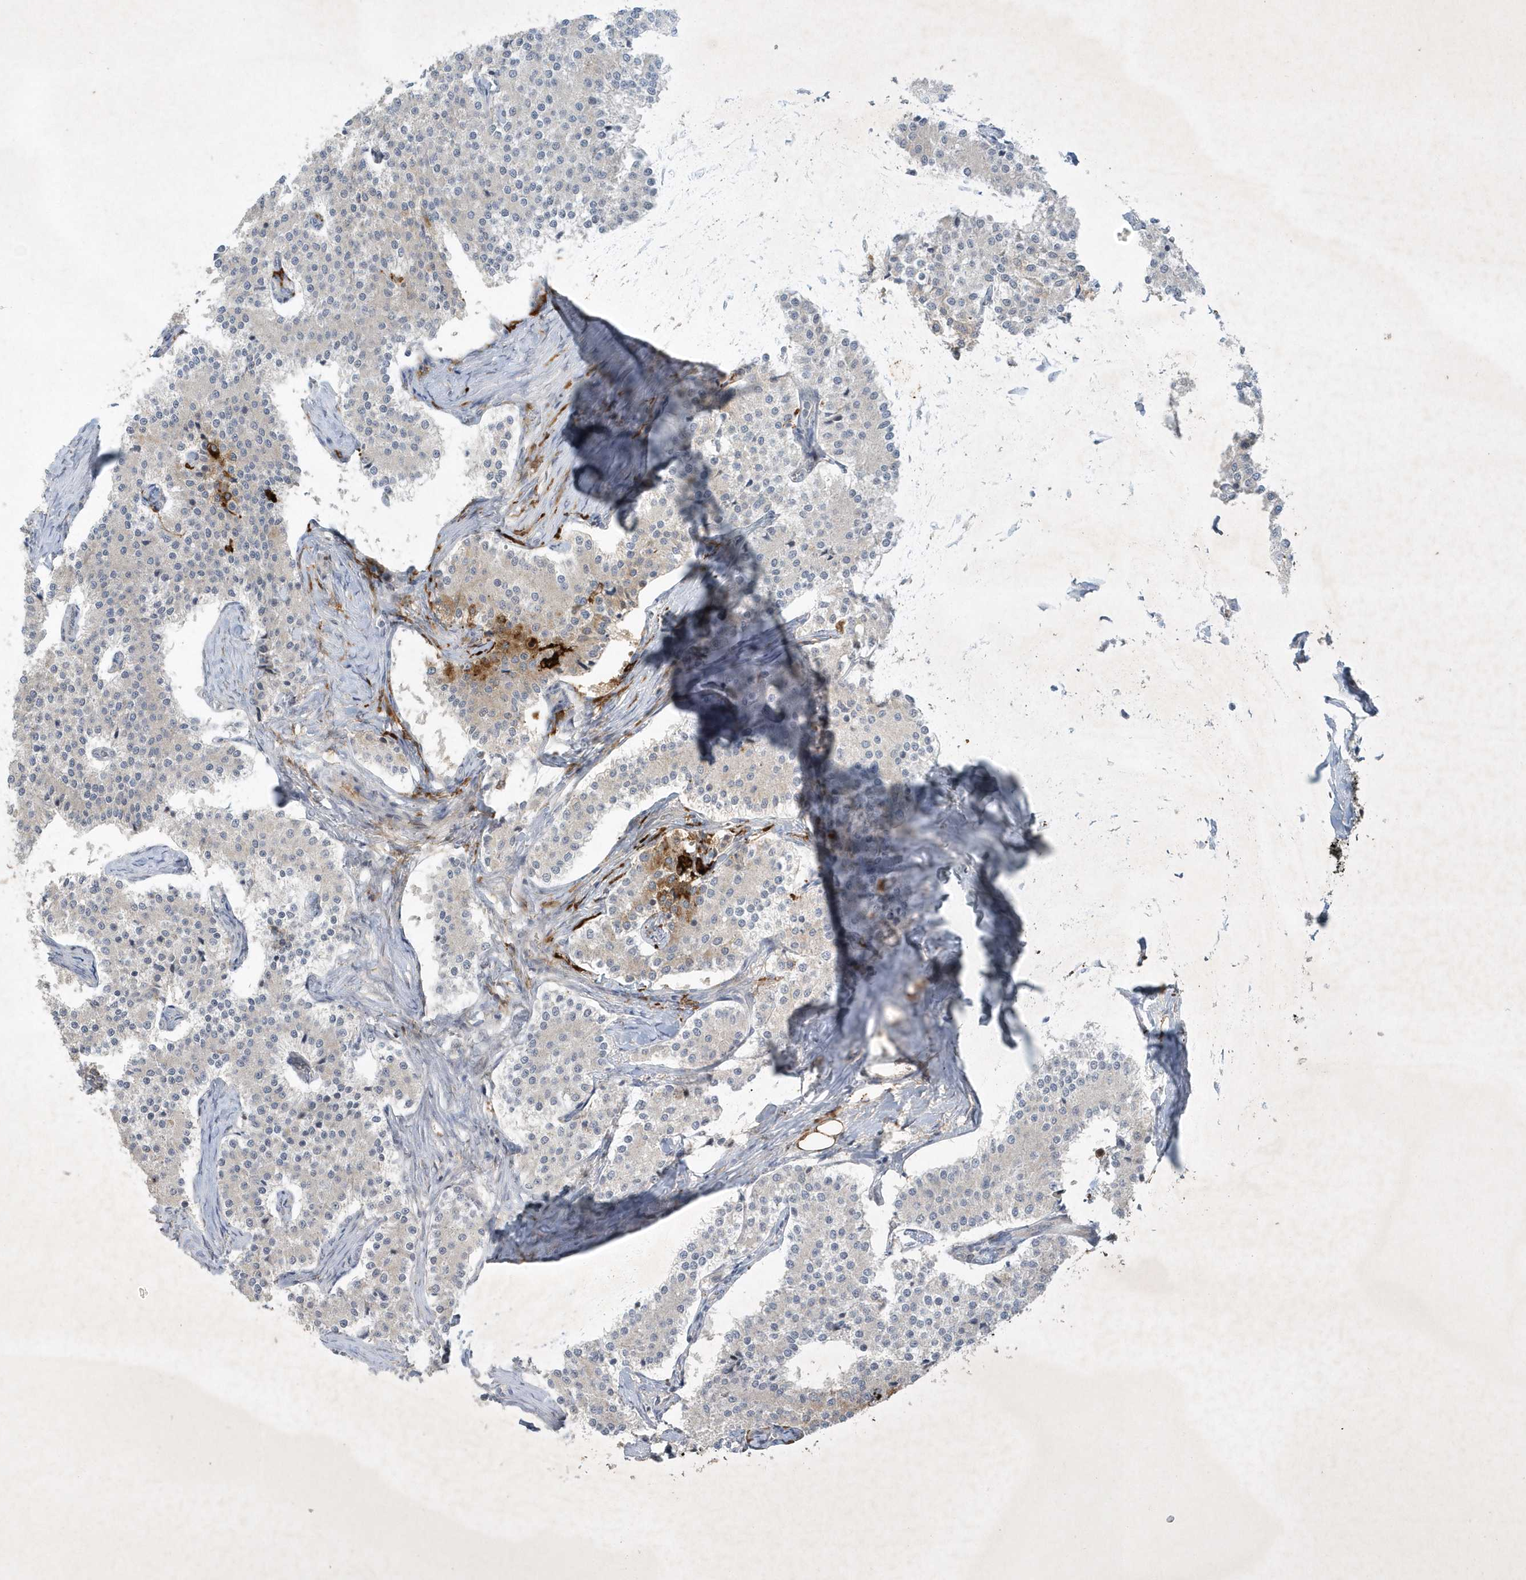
{"staining": {"intensity": "moderate", "quantity": "<25%", "location": "cytoplasmic/membranous"}, "tissue": "carcinoid", "cell_type": "Tumor cells", "image_type": "cancer", "snomed": [{"axis": "morphology", "description": "Carcinoid, malignant, NOS"}, {"axis": "topography", "description": "Colon"}], "caption": "An IHC image of neoplastic tissue is shown. Protein staining in brown shows moderate cytoplasmic/membranous positivity in carcinoid (malignant) within tumor cells. (DAB IHC, brown staining for protein, blue staining for nuclei).", "gene": "THG1L", "patient": {"sex": "female", "age": 52}}